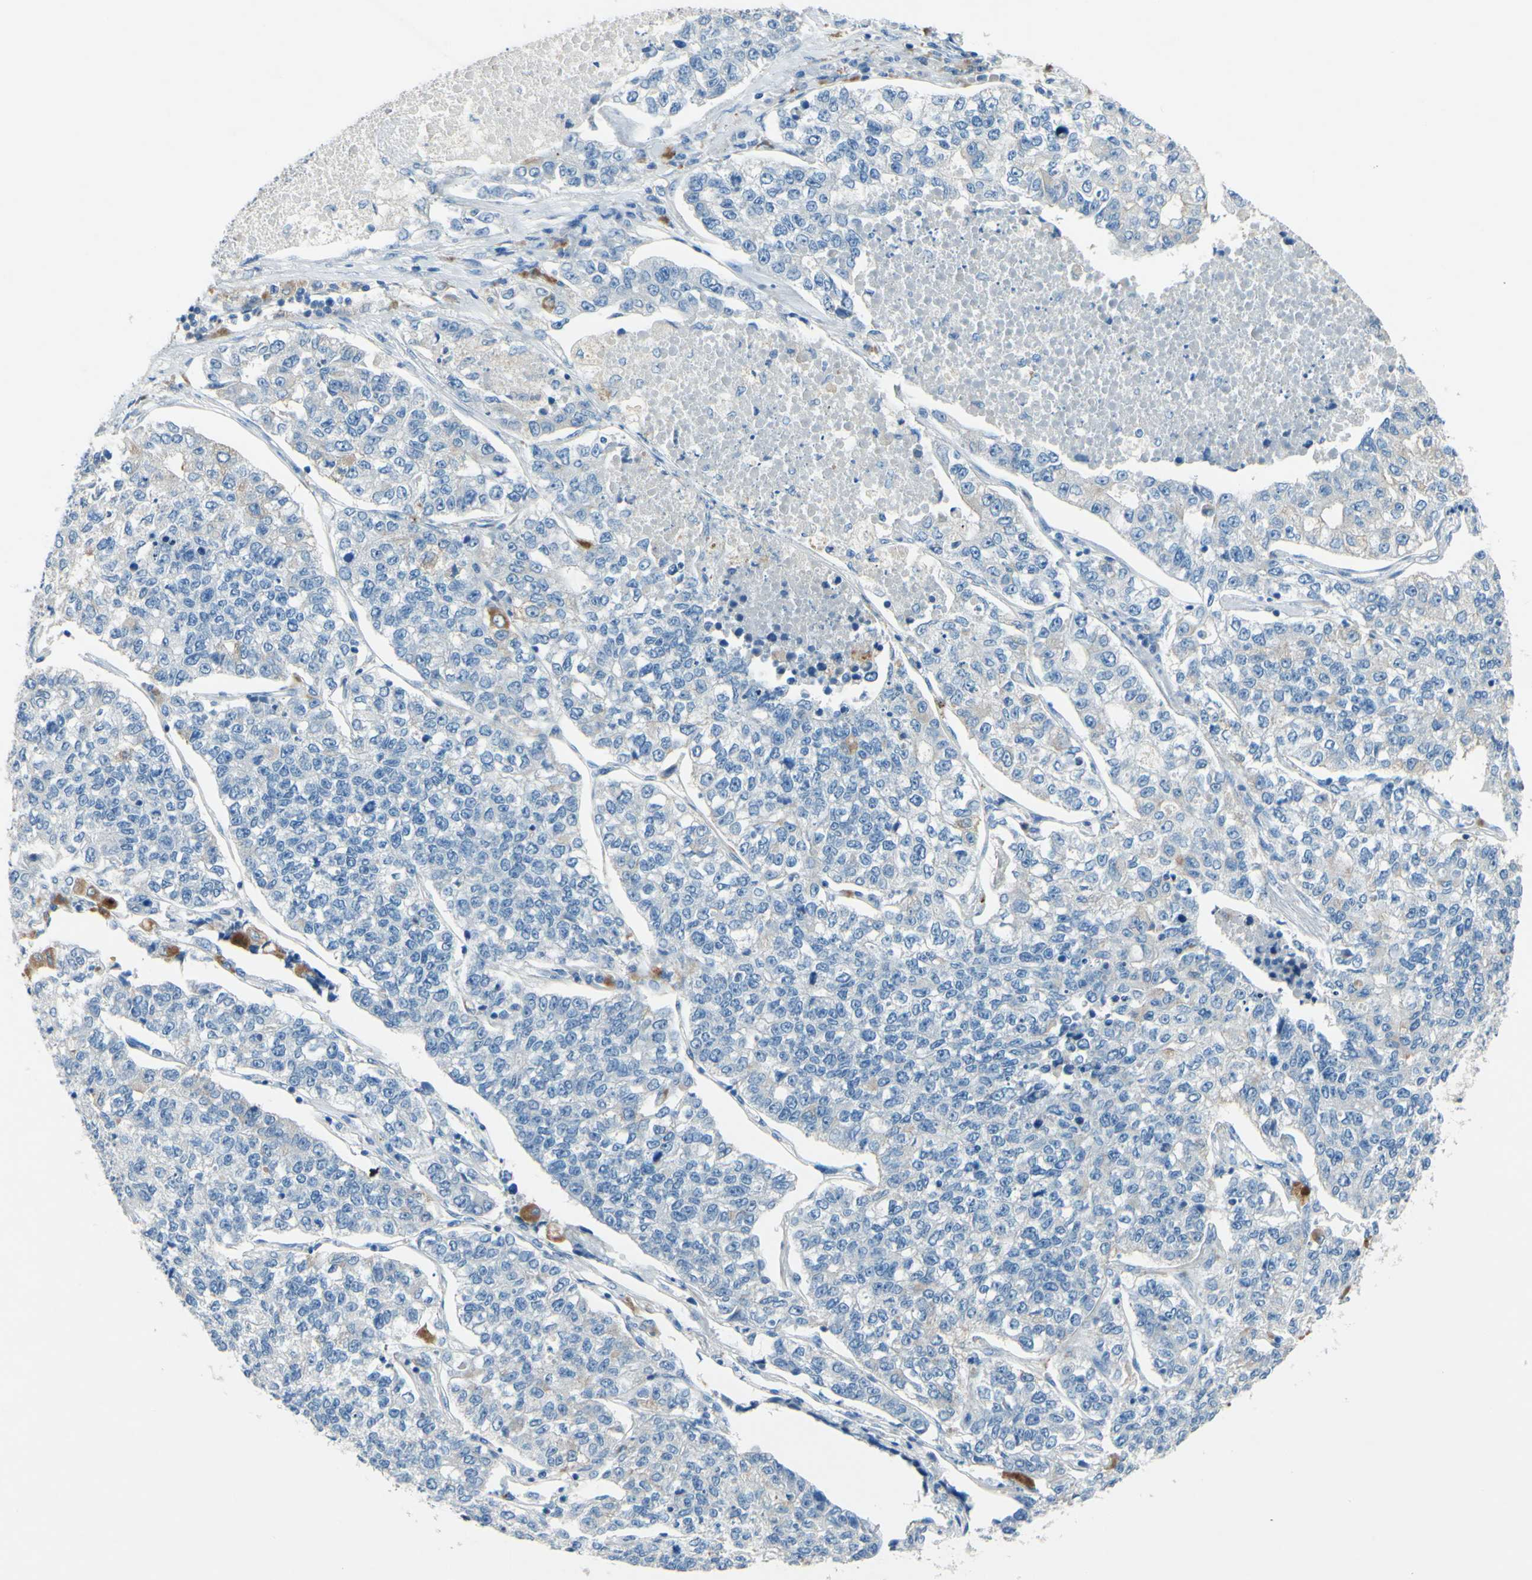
{"staining": {"intensity": "negative", "quantity": "none", "location": "none"}, "tissue": "lung cancer", "cell_type": "Tumor cells", "image_type": "cancer", "snomed": [{"axis": "morphology", "description": "Adenocarcinoma, NOS"}, {"axis": "topography", "description": "Lung"}], "caption": "Human lung adenocarcinoma stained for a protein using immunohistochemistry reveals no expression in tumor cells.", "gene": "CDH10", "patient": {"sex": "male", "age": 49}}